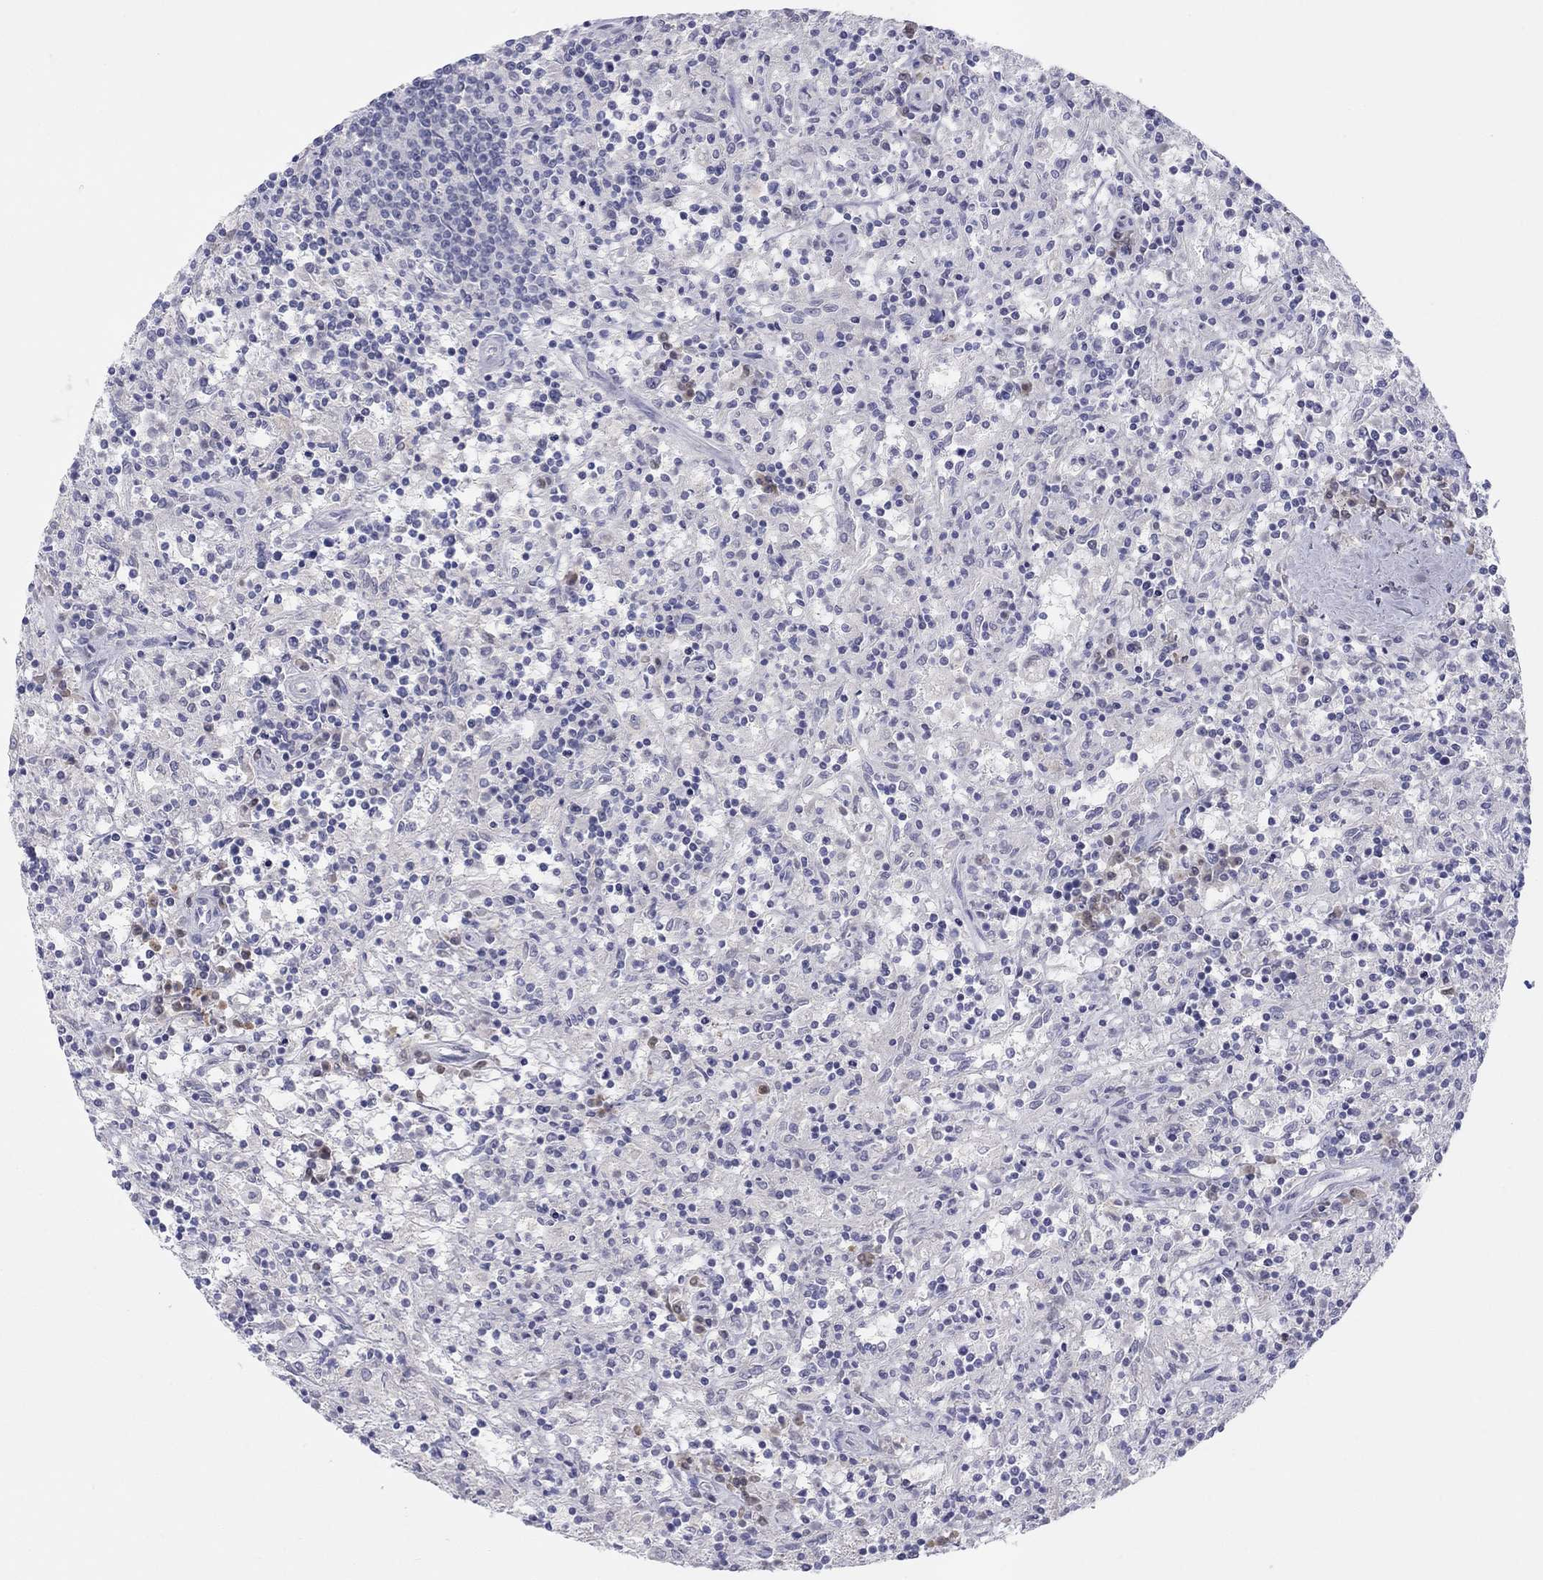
{"staining": {"intensity": "negative", "quantity": "none", "location": "none"}, "tissue": "lymphoma", "cell_type": "Tumor cells", "image_type": "cancer", "snomed": [{"axis": "morphology", "description": "Malignant lymphoma, non-Hodgkin's type, Low grade"}, {"axis": "topography", "description": "Spleen"}], "caption": "Micrograph shows no protein positivity in tumor cells of lymphoma tissue.", "gene": "PDXK", "patient": {"sex": "male", "age": 62}}